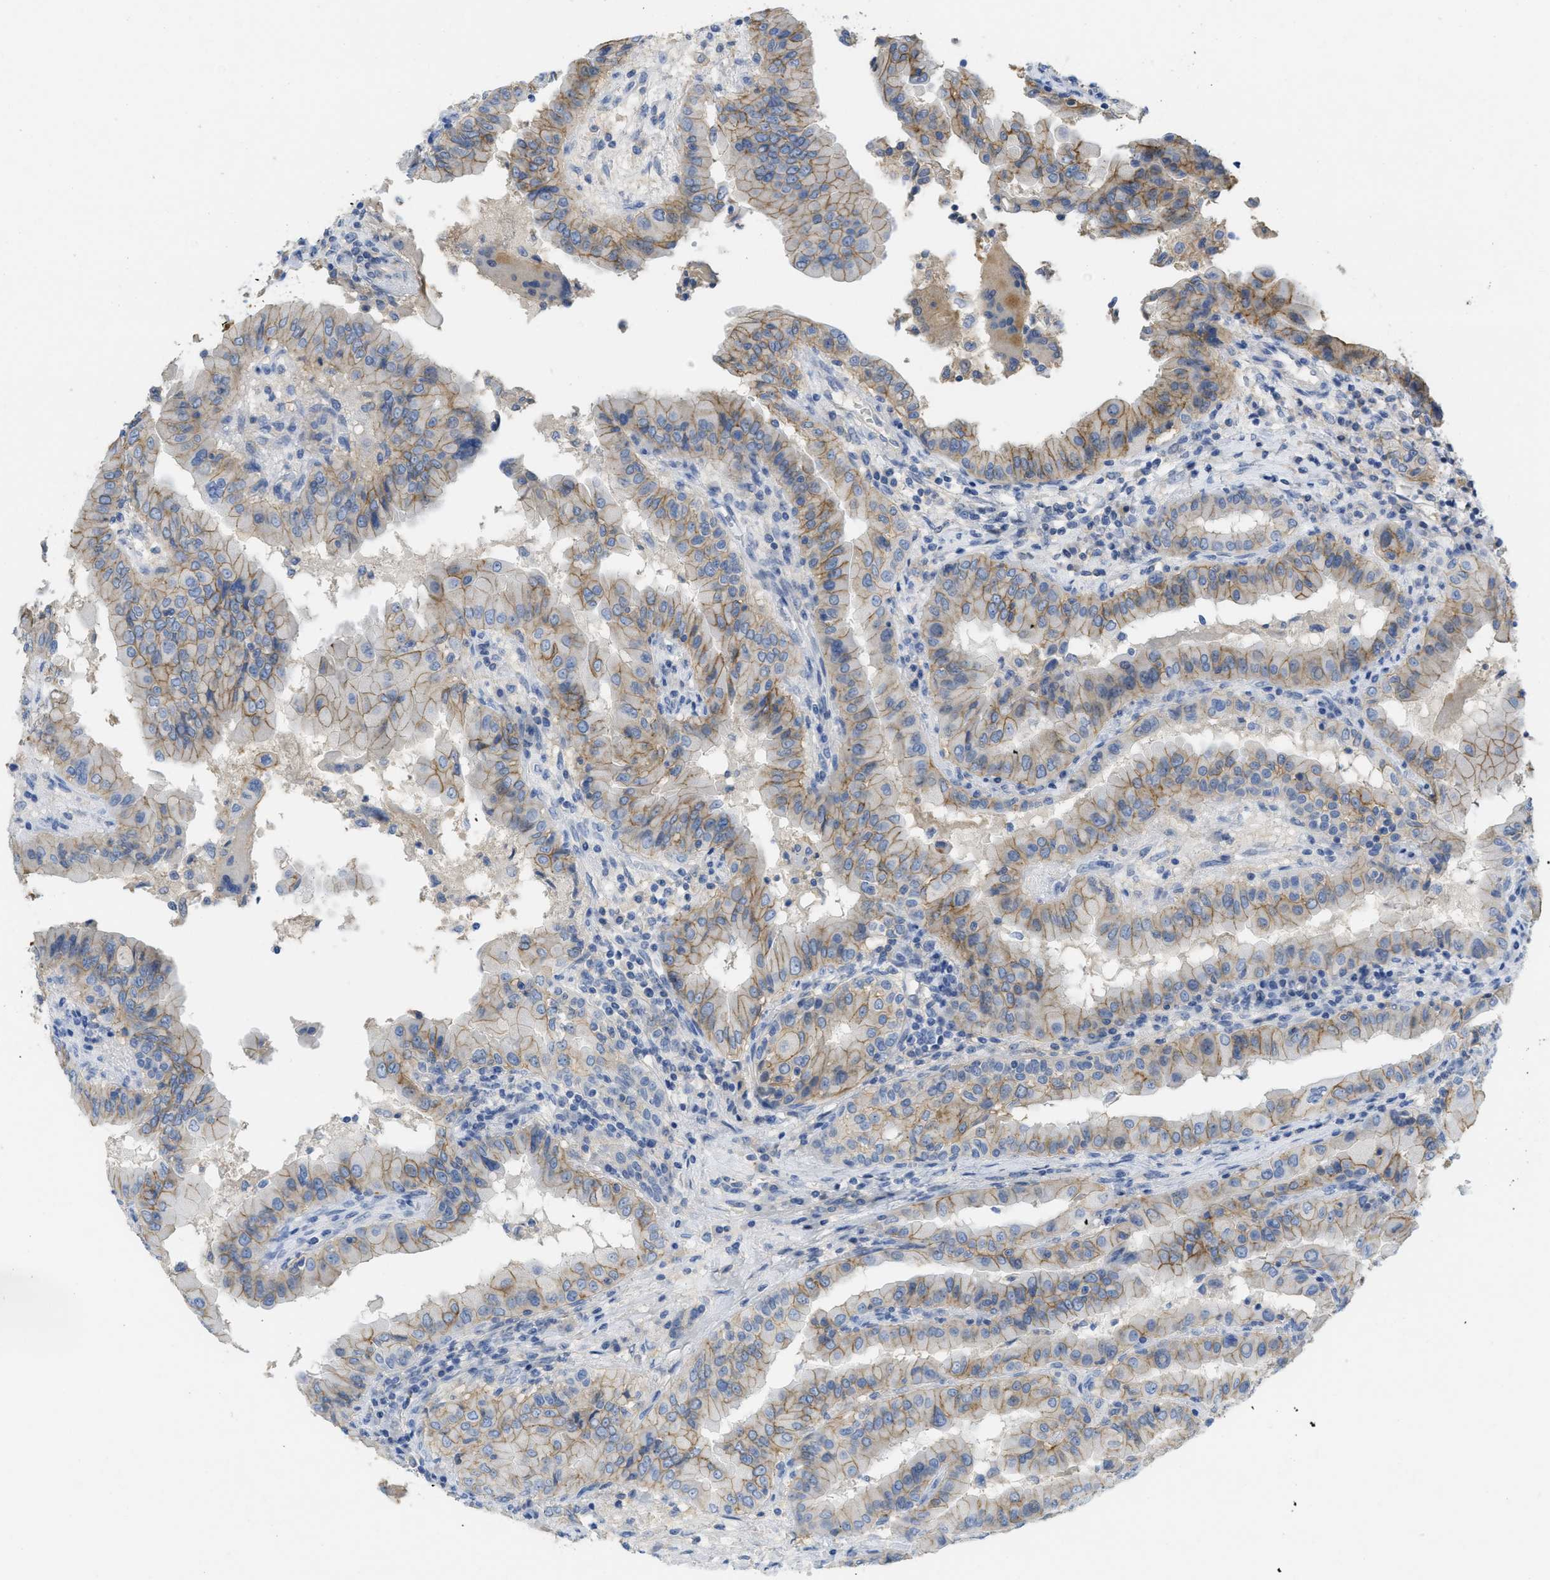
{"staining": {"intensity": "moderate", "quantity": ">75%", "location": "cytoplasmic/membranous"}, "tissue": "thyroid cancer", "cell_type": "Tumor cells", "image_type": "cancer", "snomed": [{"axis": "morphology", "description": "Papillary adenocarcinoma, NOS"}, {"axis": "topography", "description": "Thyroid gland"}], "caption": "Immunohistochemical staining of human thyroid papillary adenocarcinoma displays medium levels of moderate cytoplasmic/membranous positivity in about >75% of tumor cells.", "gene": "CNNM4", "patient": {"sex": "male", "age": 33}}